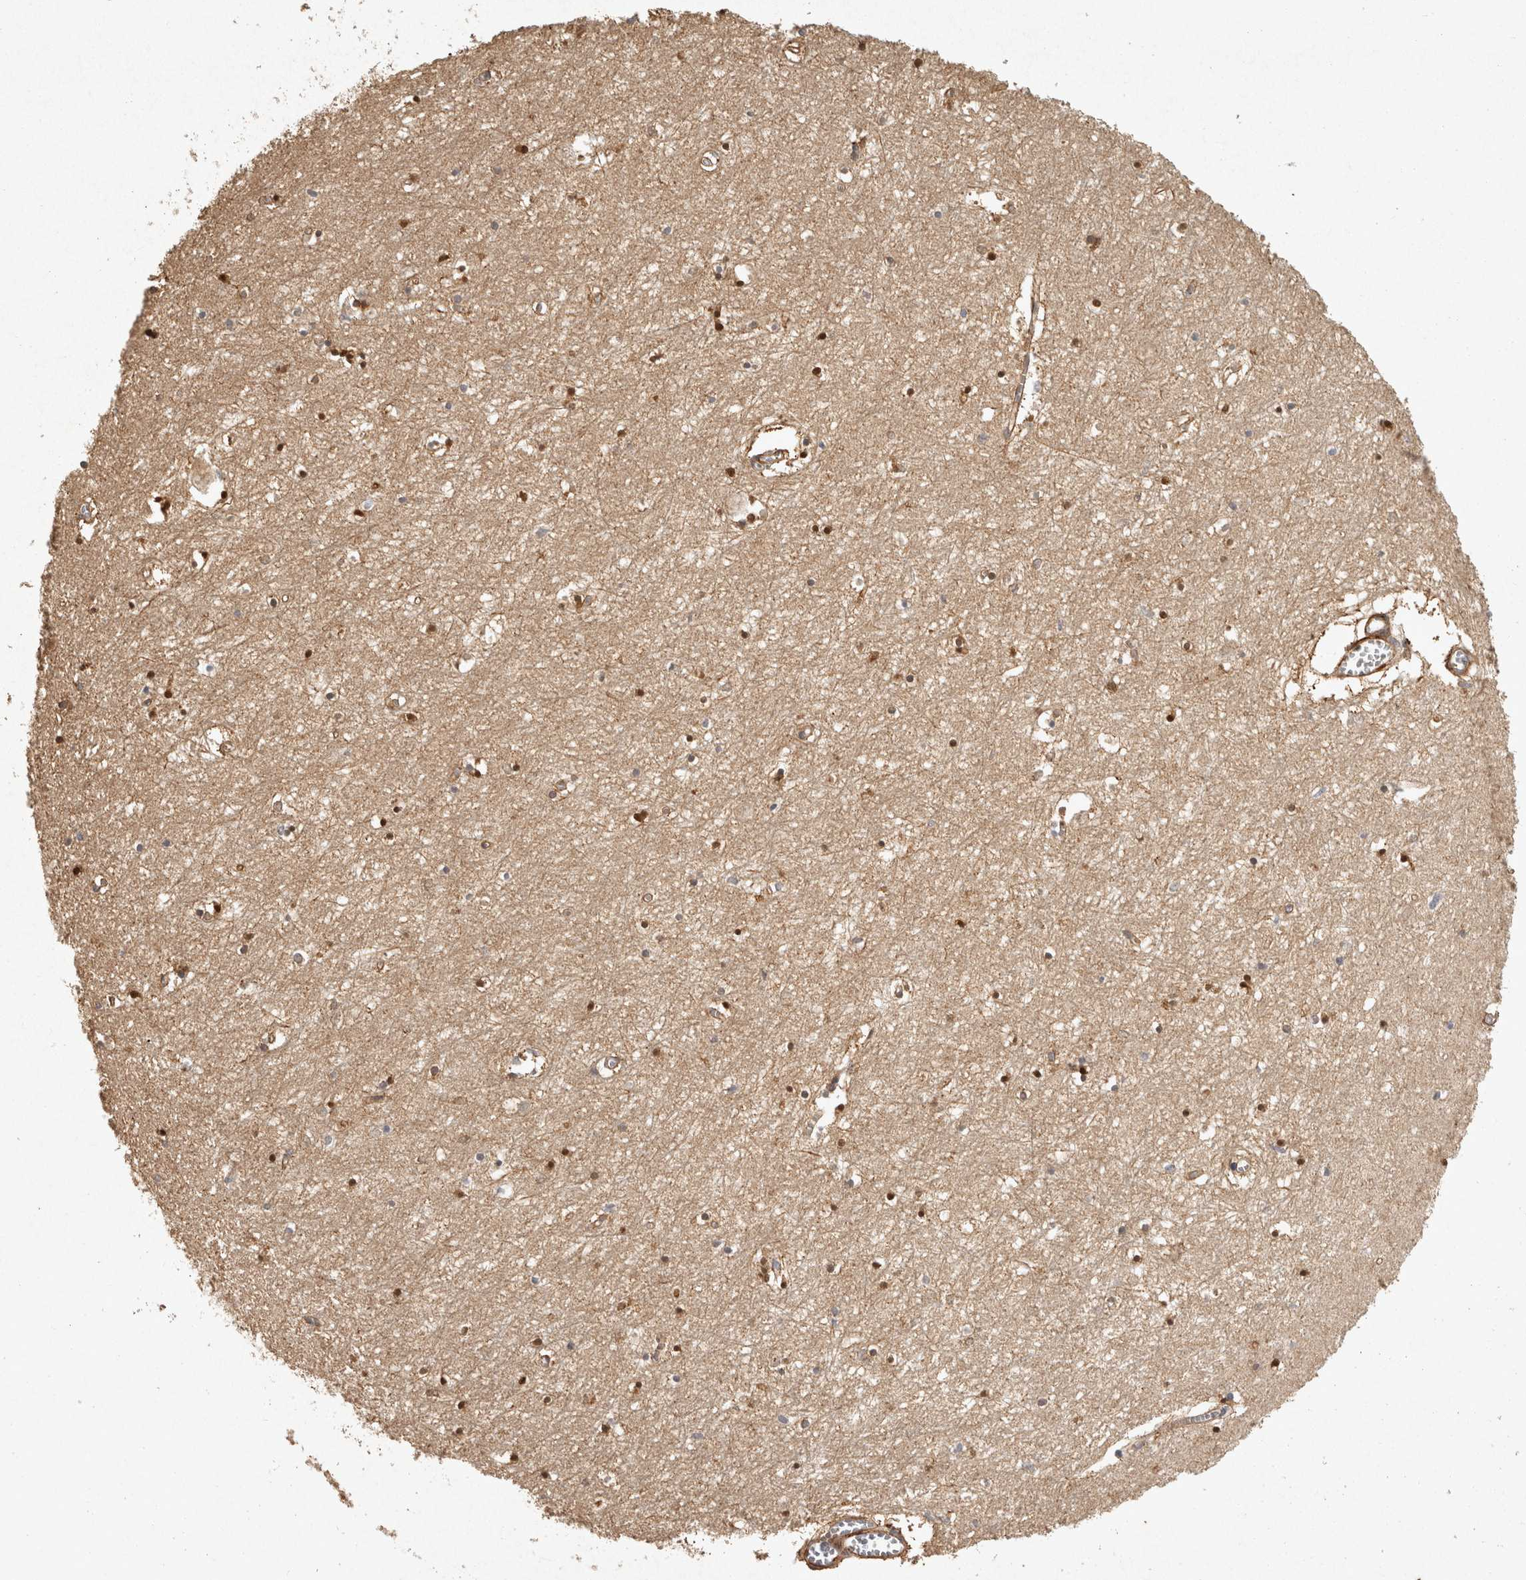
{"staining": {"intensity": "moderate", "quantity": "25%-75%", "location": "cytoplasmic/membranous"}, "tissue": "hippocampus", "cell_type": "Glial cells", "image_type": "normal", "snomed": [{"axis": "morphology", "description": "Normal tissue, NOS"}, {"axis": "topography", "description": "Hippocampus"}], "caption": "Glial cells show moderate cytoplasmic/membranous staining in approximately 25%-75% of cells in benign hippocampus. (brown staining indicates protein expression, while blue staining denotes nuclei).", "gene": "OSTN", "patient": {"sex": "male", "age": 70}}